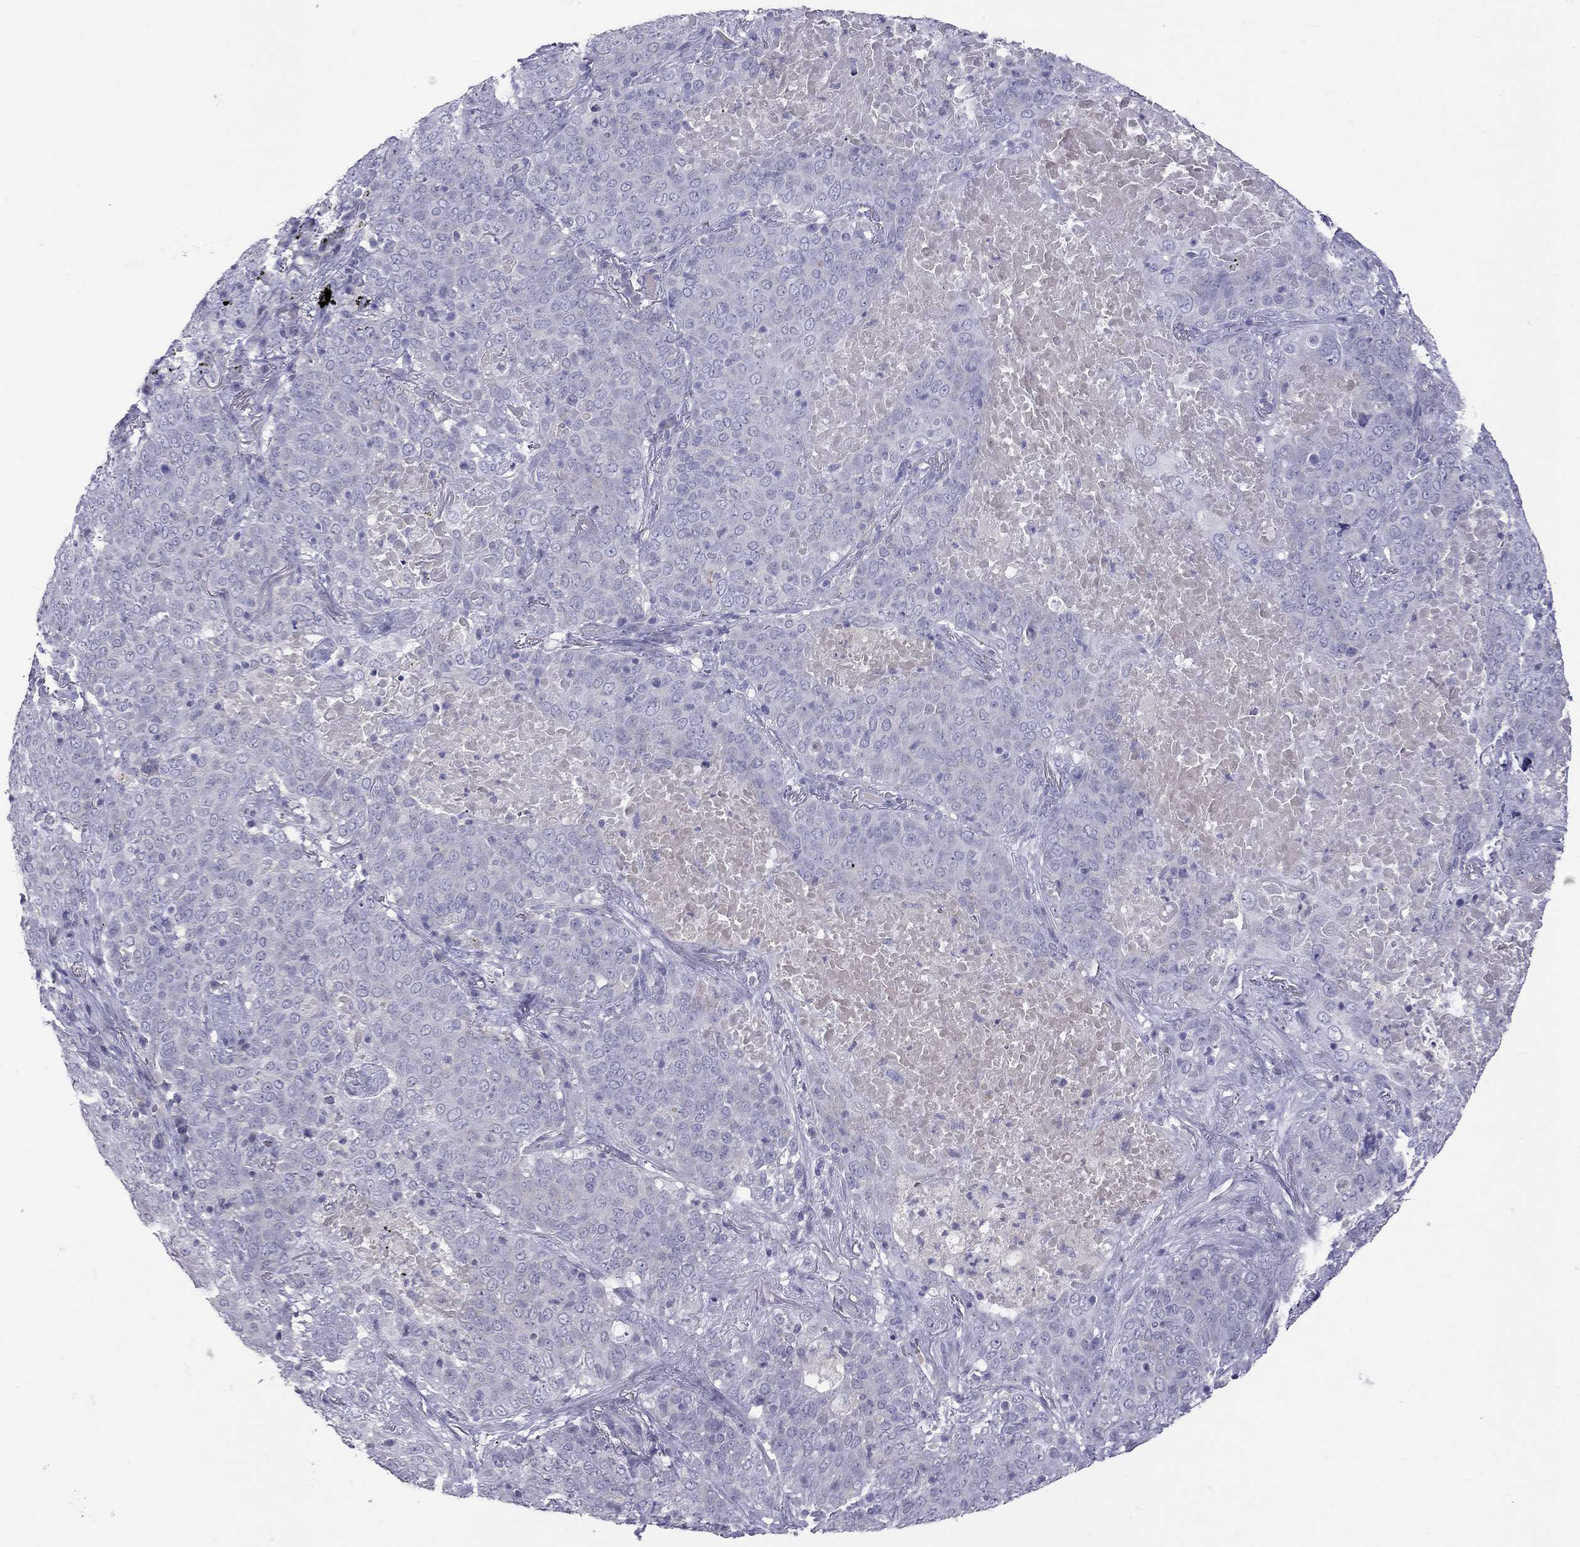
{"staining": {"intensity": "negative", "quantity": "none", "location": "none"}, "tissue": "lung cancer", "cell_type": "Tumor cells", "image_type": "cancer", "snomed": [{"axis": "morphology", "description": "Squamous cell carcinoma, NOS"}, {"axis": "topography", "description": "Lung"}], "caption": "Immunohistochemistry histopathology image of neoplastic tissue: human lung cancer stained with DAB shows no significant protein positivity in tumor cells. (Stains: DAB immunohistochemistry with hematoxylin counter stain, Microscopy: brightfield microscopy at high magnification).", "gene": "MUC16", "patient": {"sex": "male", "age": 82}}